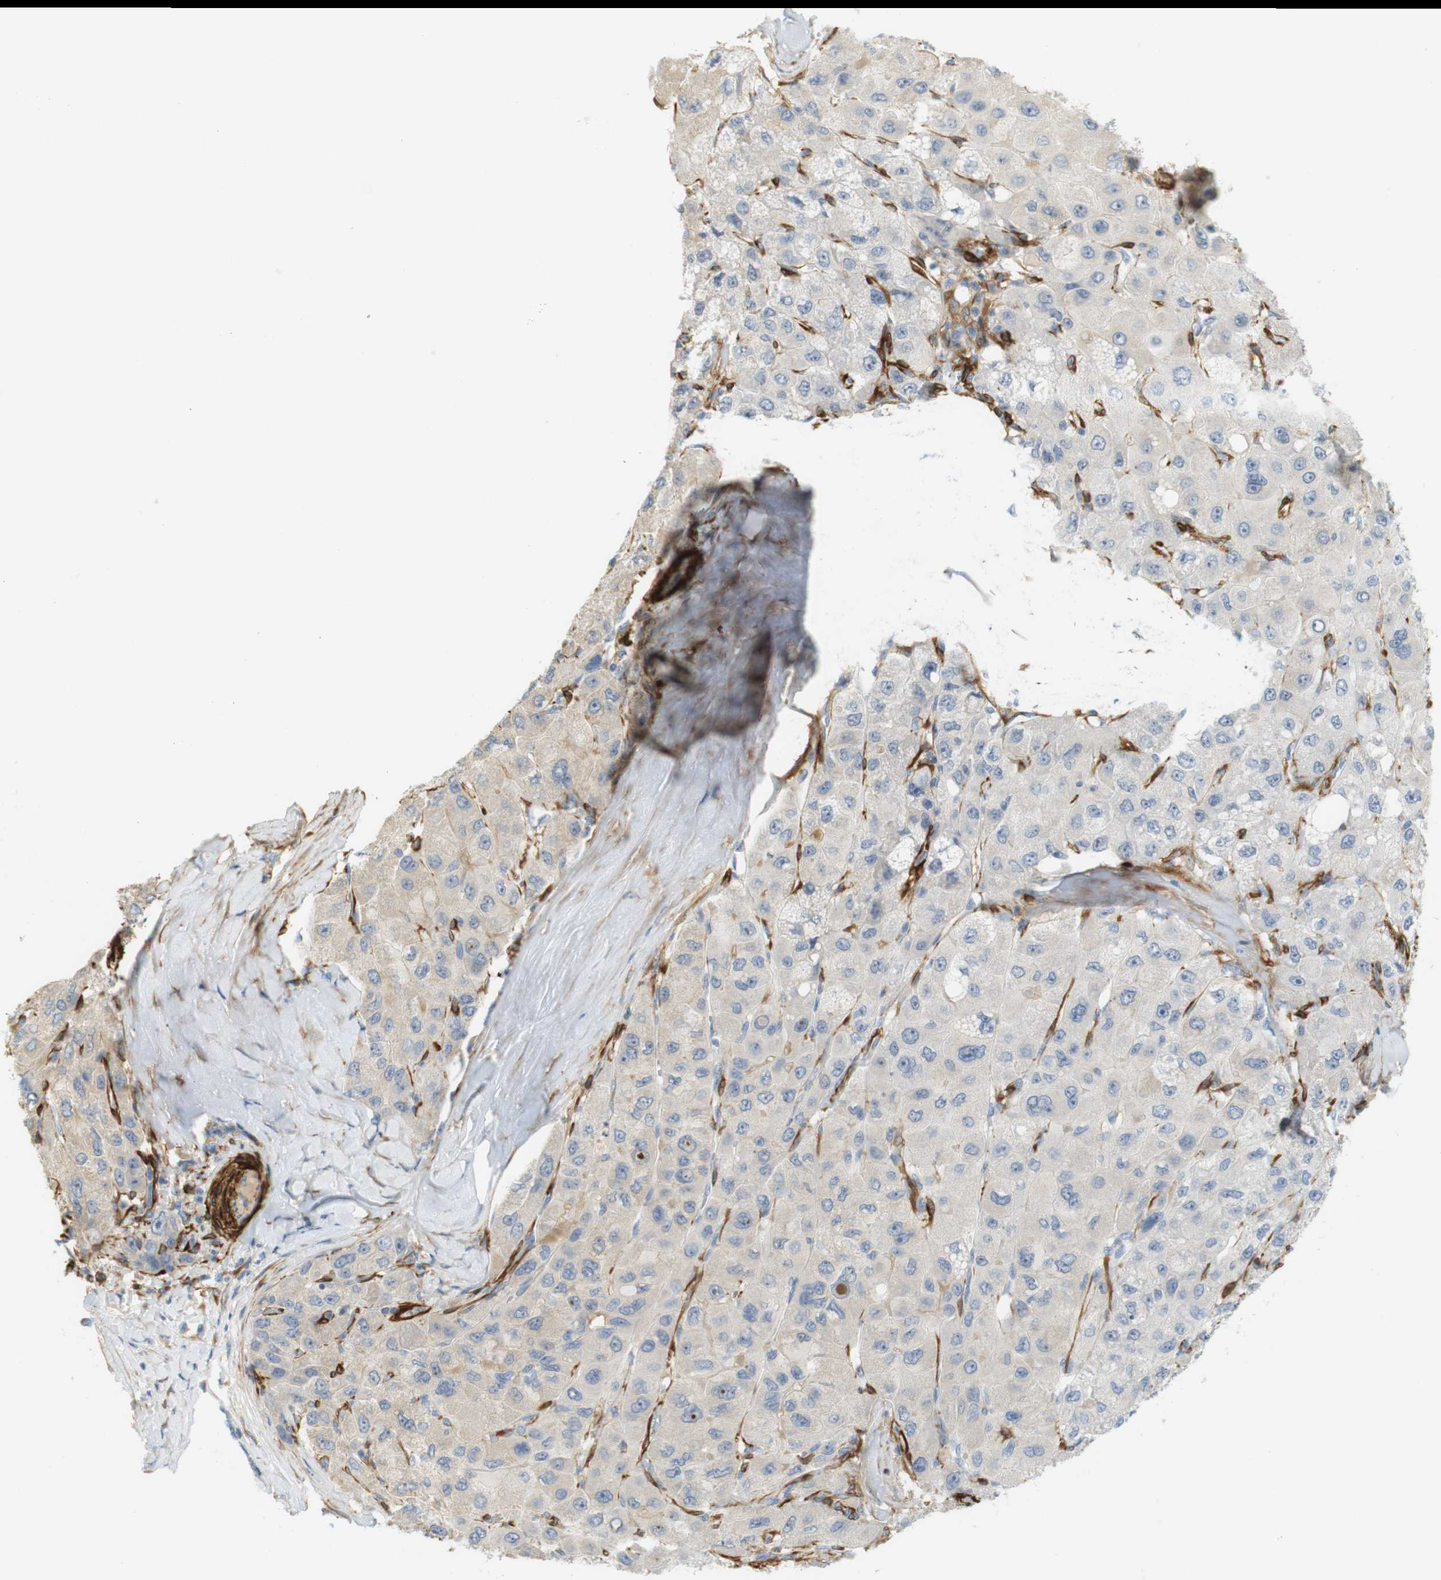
{"staining": {"intensity": "weak", "quantity": "25%-75%", "location": "cytoplasmic/membranous"}, "tissue": "liver cancer", "cell_type": "Tumor cells", "image_type": "cancer", "snomed": [{"axis": "morphology", "description": "Carcinoma, Hepatocellular, NOS"}, {"axis": "topography", "description": "Liver"}], "caption": "Immunohistochemical staining of liver cancer (hepatocellular carcinoma) shows weak cytoplasmic/membranous protein positivity in approximately 25%-75% of tumor cells.", "gene": "PDE3A", "patient": {"sex": "male", "age": 80}}